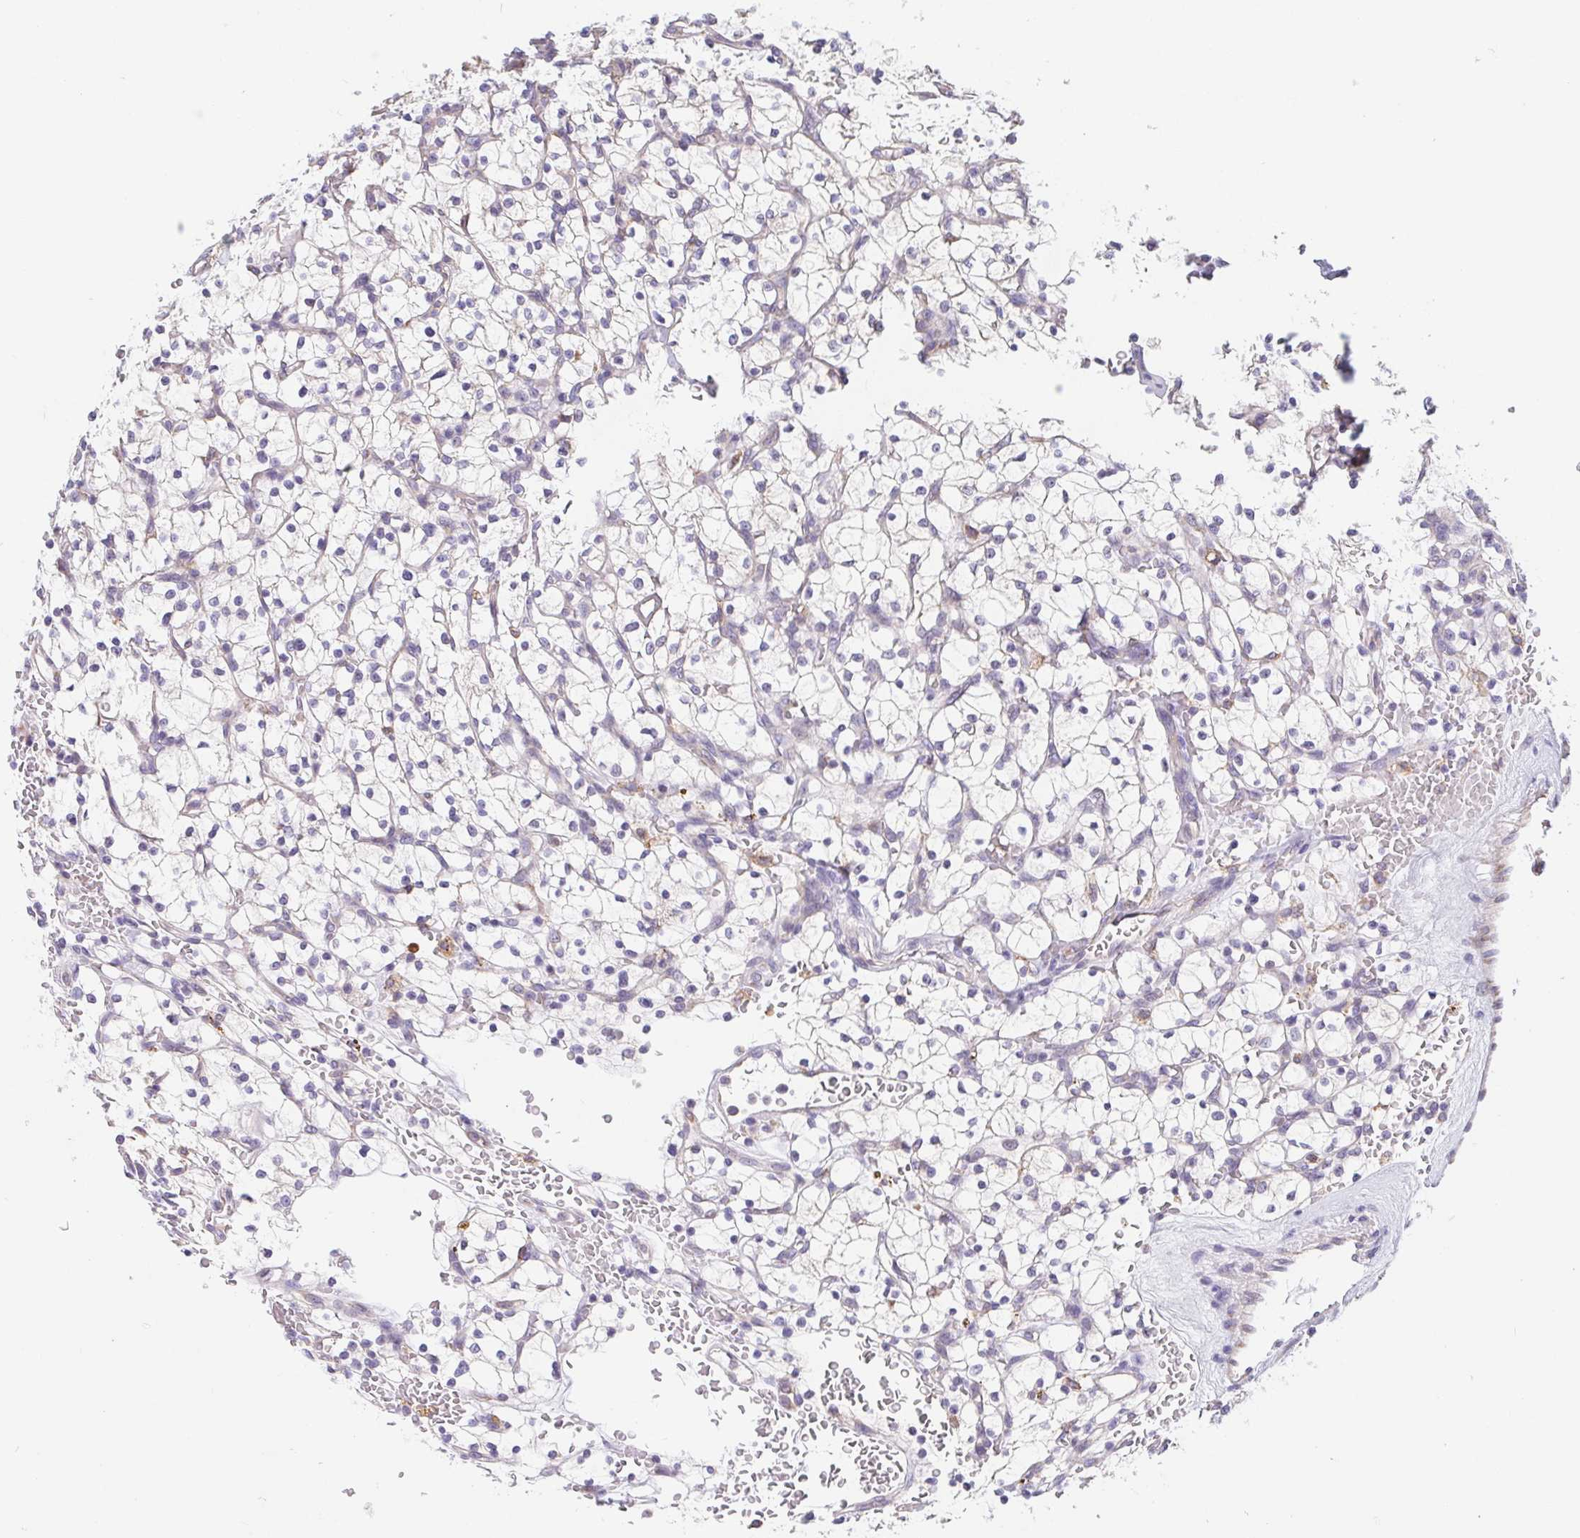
{"staining": {"intensity": "negative", "quantity": "none", "location": "none"}, "tissue": "renal cancer", "cell_type": "Tumor cells", "image_type": "cancer", "snomed": [{"axis": "morphology", "description": "Adenocarcinoma, NOS"}, {"axis": "topography", "description": "Kidney"}], "caption": "Immunohistochemical staining of renal cancer displays no significant expression in tumor cells. Nuclei are stained in blue.", "gene": "ADAM8", "patient": {"sex": "female", "age": 64}}